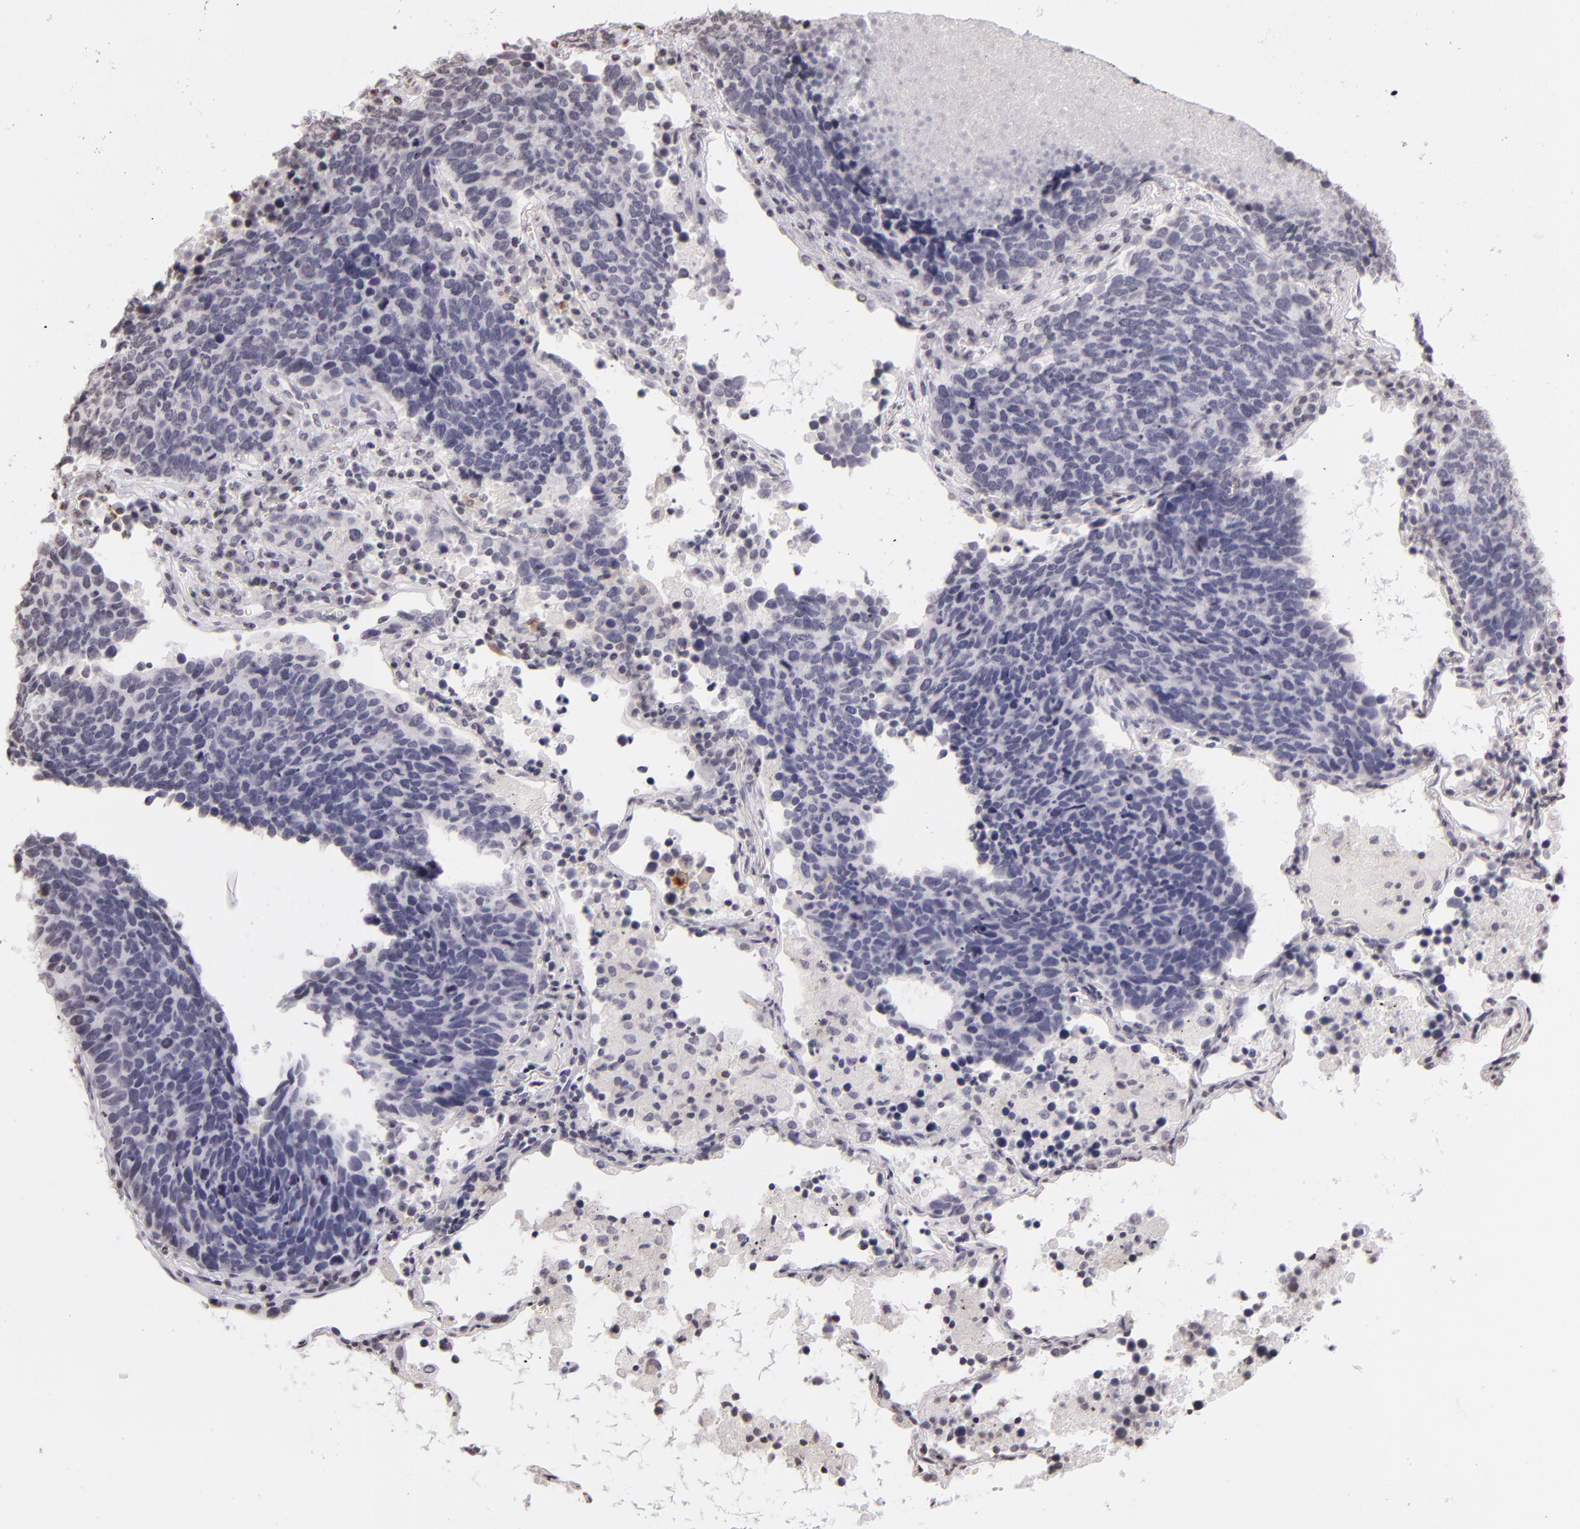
{"staining": {"intensity": "negative", "quantity": "none", "location": "none"}, "tissue": "lung cancer", "cell_type": "Tumor cells", "image_type": "cancer", "snomed": [{"axis": "morphology", "description": "Neoplasm, malignant, NOS"}, {"axis": "topography", "description": "Lung"}], "caption": "Immunohistochemistry (IHC) image of human malignant neoplasm (lung) stained for a protein (brown), which shows no expression in tumor cells. (DAB immunohistochemistry with hematoxylin counter stain).", "gene": "CD40", "patient": {"sex": "female", "age": 75}}